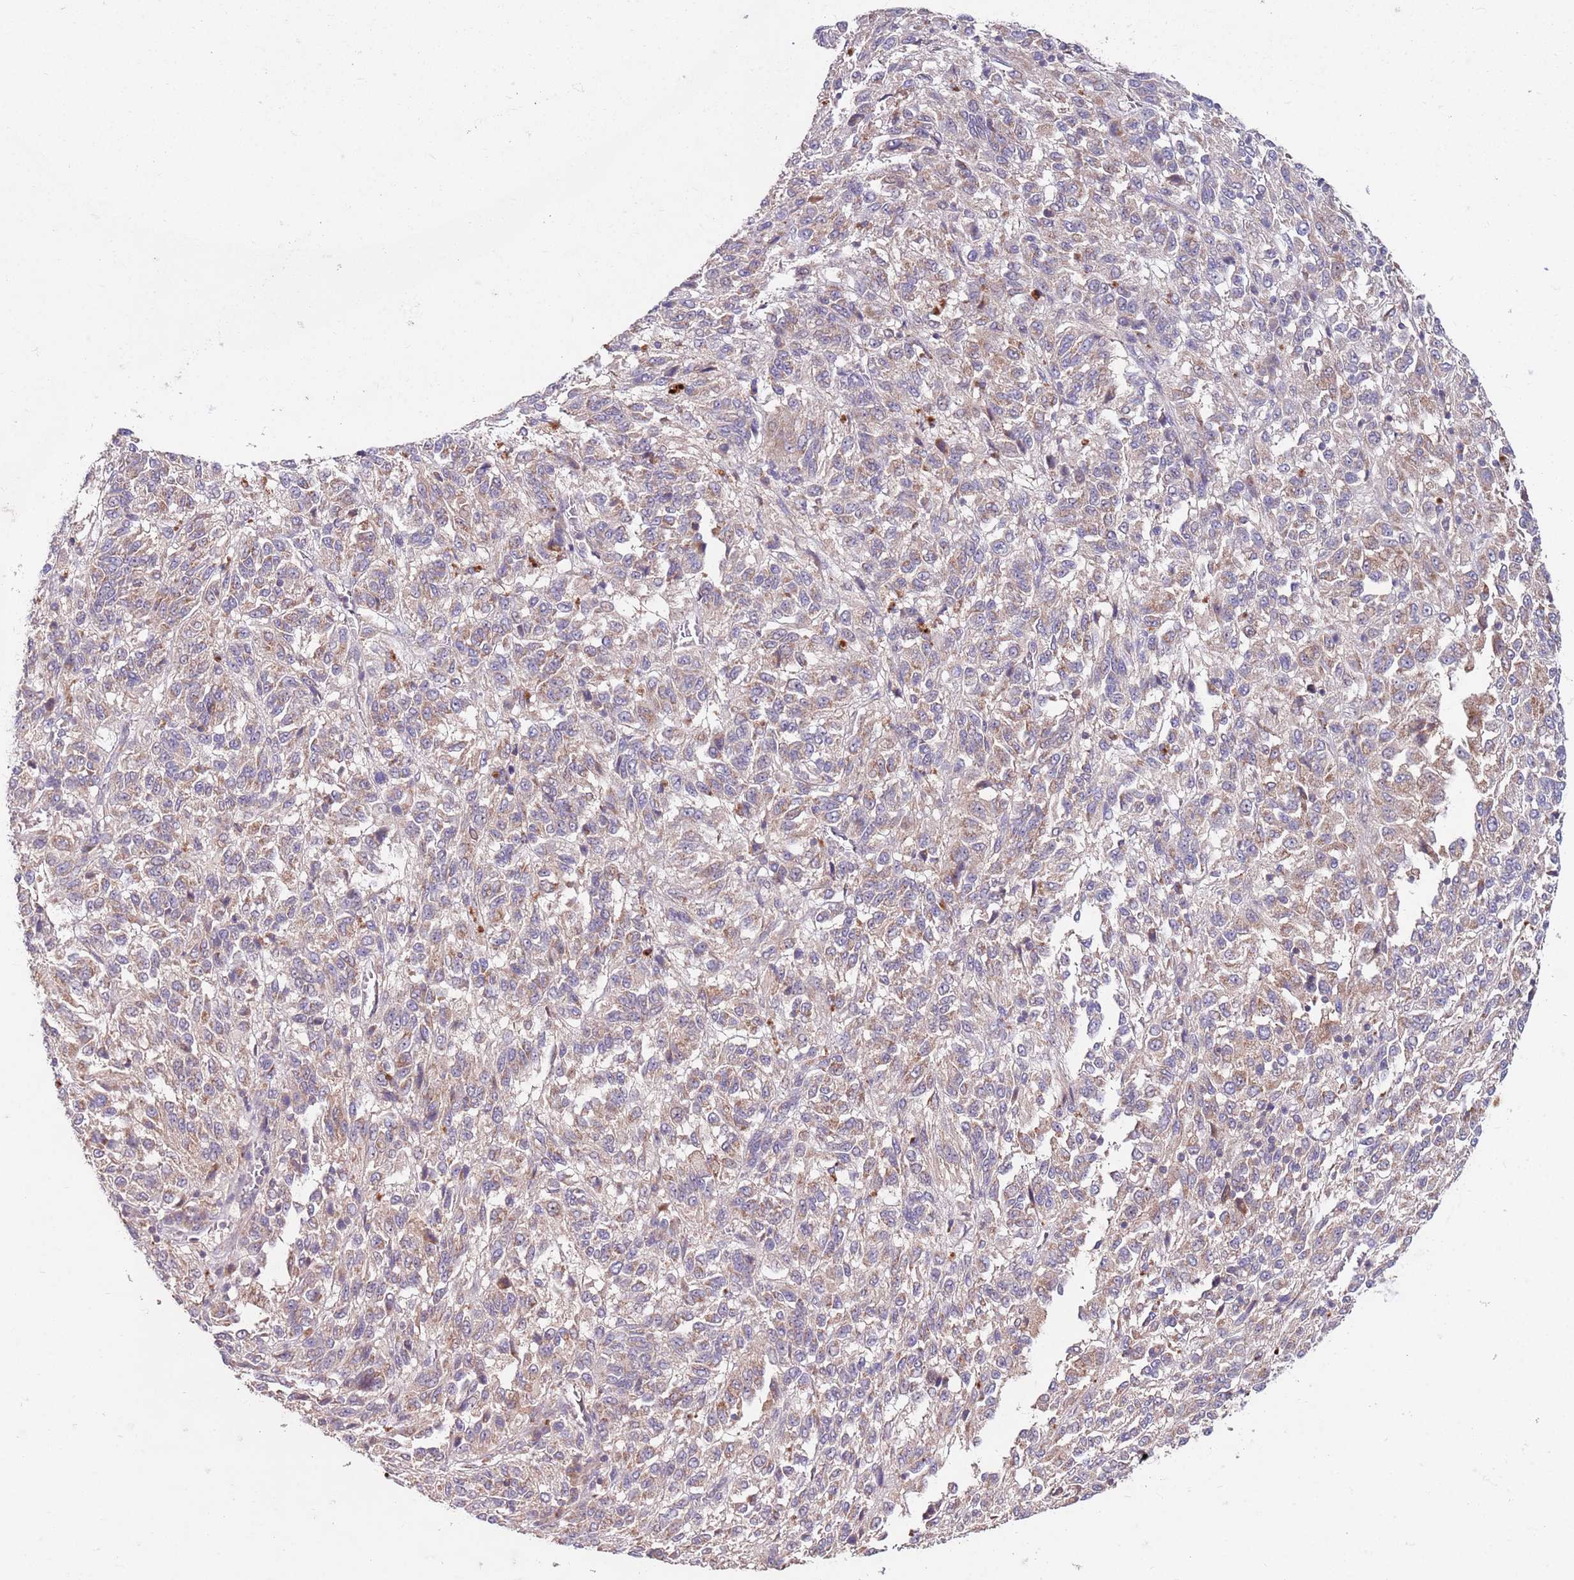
{"staining": {"intensity": "weak", "quantity": "25%-75%", "location": "cytoplasmic/membranous"}, "tissue": "melanoma", "cell_type": "Tumor cells", "image_type": "cancer", "snomed": [{"axis": "morphology", "description": "Malignant melanoma, Metastatic site"}, {"axis": "topography", "description": "Lung"}], "caption": "DAB (3,3'-diaminobenzidine) immunohistochemical staining of human malignant melanoma (metastatic site) exhibits weak cytoplasmic/membranous protein expression in about 25%-75% of tumor cells.", "gene": "NRDE2", "patient": {"sex": "male", "age": 64}}